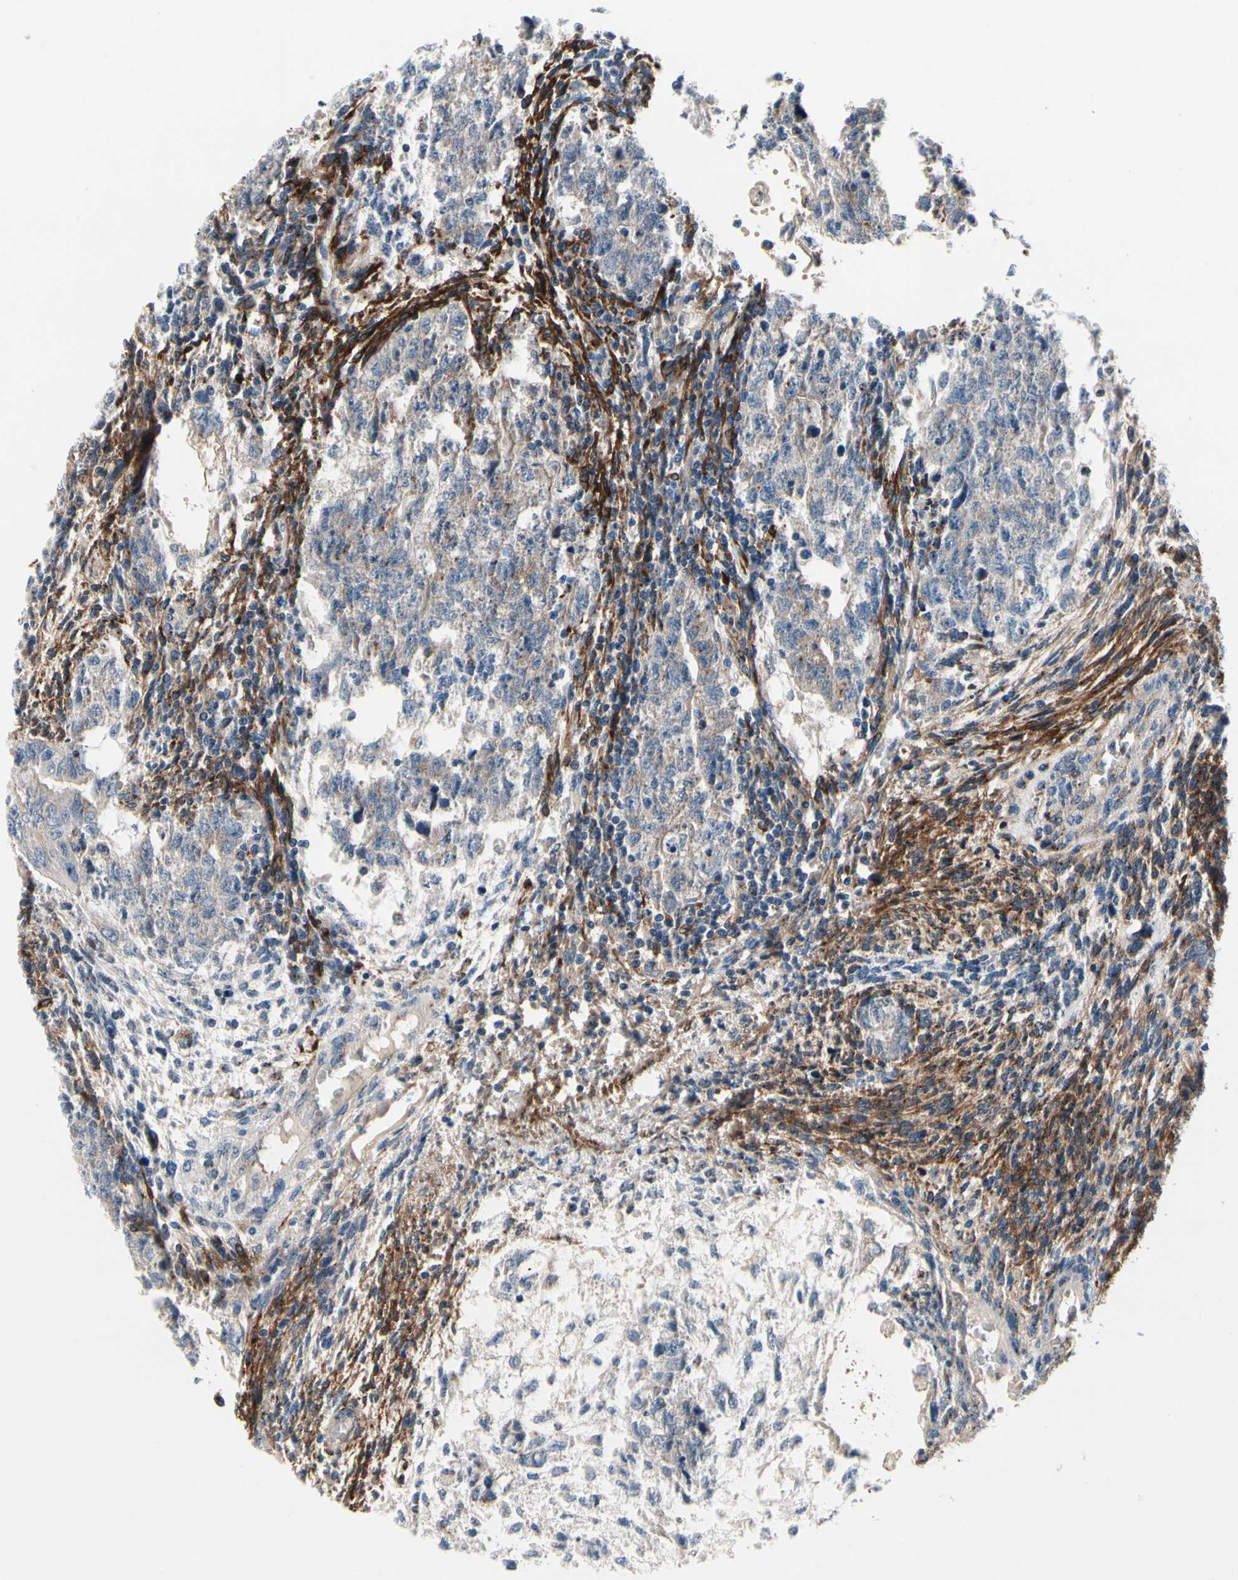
{"staining": {"intensity": "negative", "quantity": "none", "location": "none"}, "tissue": "testis cancer", "cell_type": "Tumor cells", "image_type": "cancer", "snomed": [{"axis": "morphology", "description": "Normal tissue, NOS"}, {"axis": "morphology", "description": "Carcinoma, Embryonal, NOS"}, {"axis": "topography", "description": "Testis"}], "caption": "Tumor cells are negative for protein expression in human testis embryonal carcinoma. The staining was performed using DAB to visualize the protein expression in brown, while the nuclei were stained in blue with hematoxylin (Magnification: 20x).", "gene": "PRKAR2B", "patient": {"sex": "male", "age": 36}}